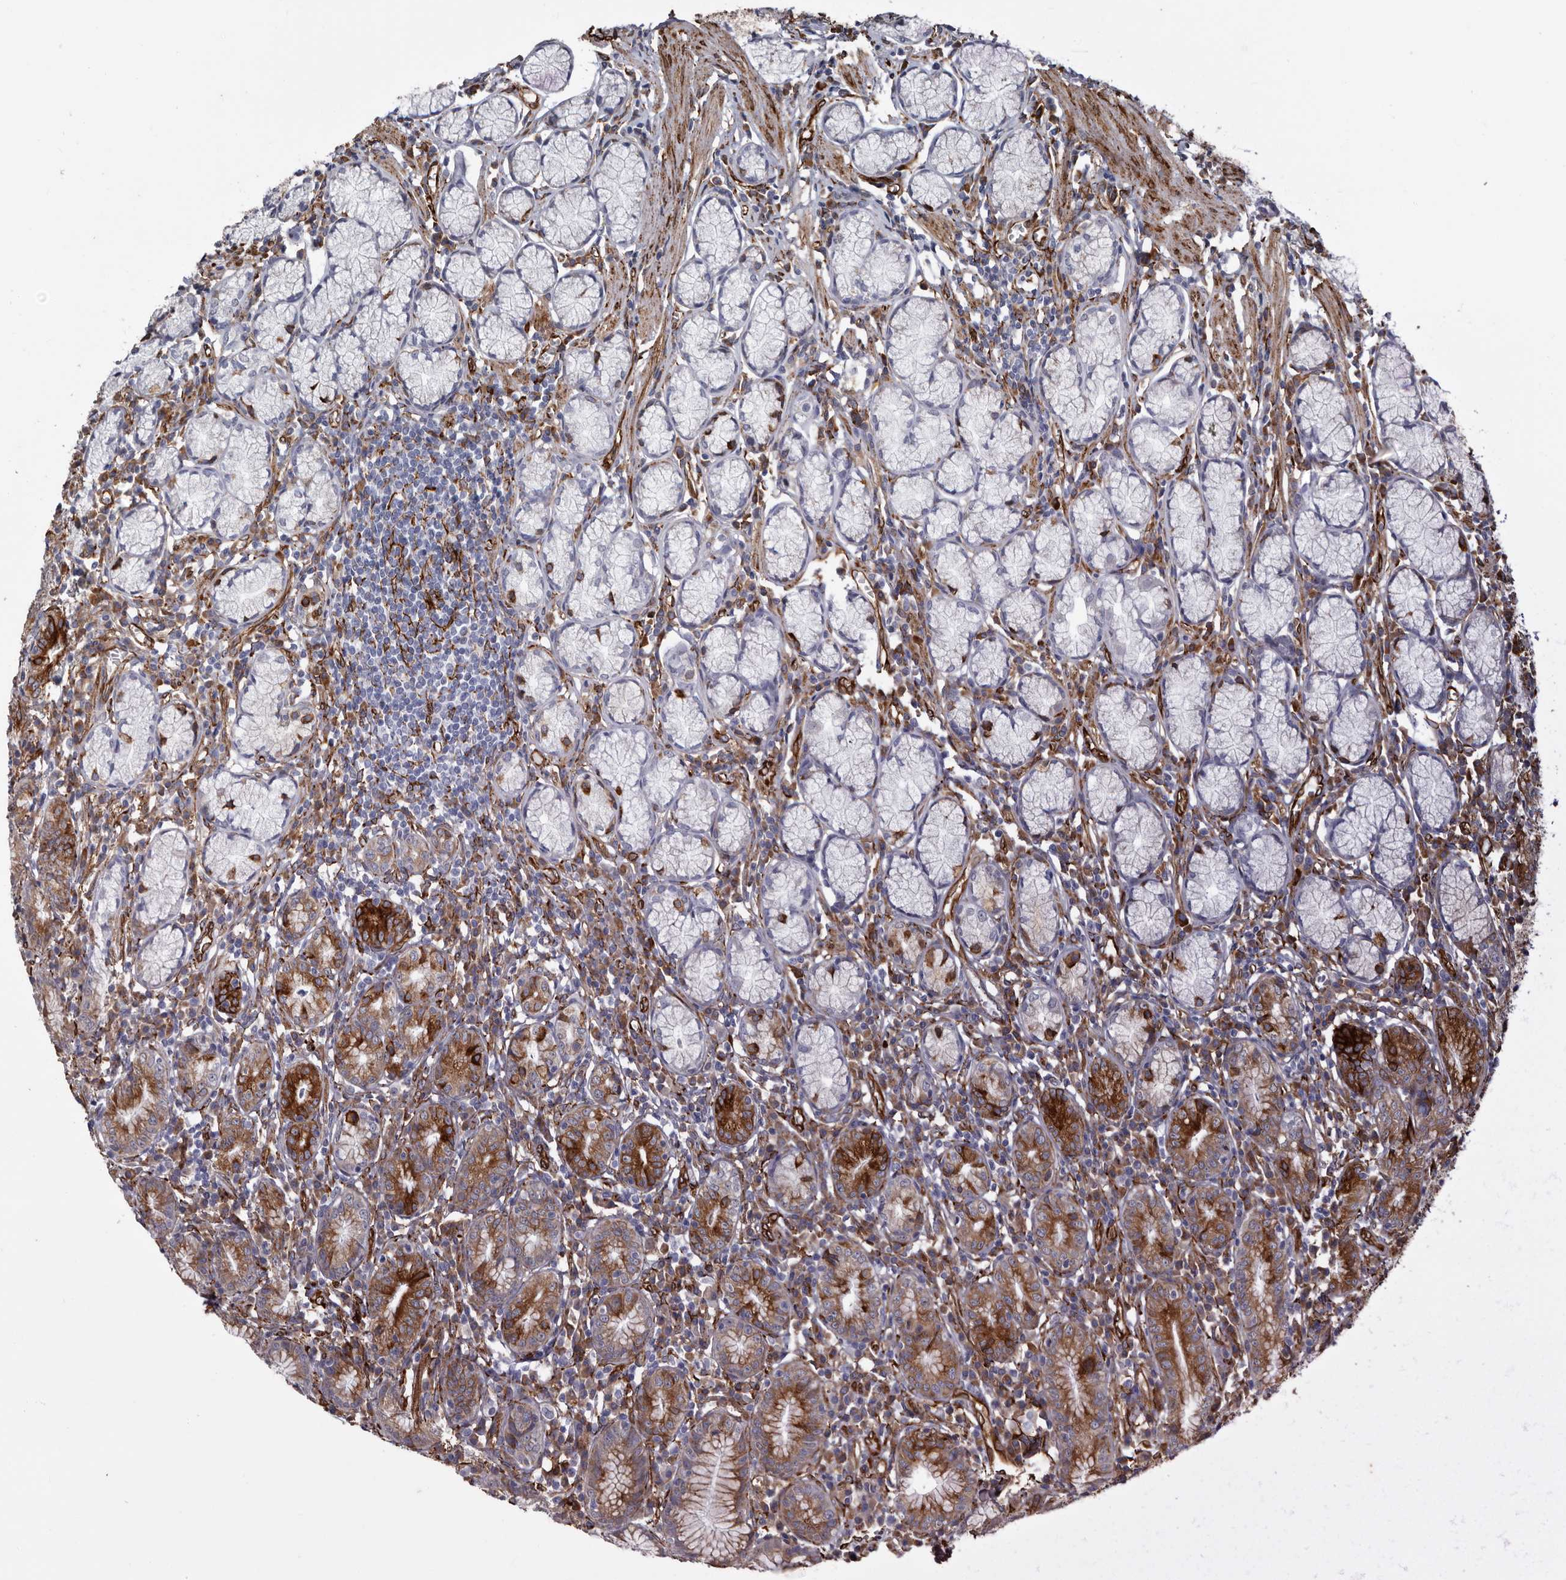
{"staining": {"intensity": "strong", "quantity": "25%-75%", "location": "cytoplasmic/membranous"}, "tissue": "stomach", "cell_type": "Glandular cells", "image_type": "normal", "snomed": [{"axis": "morphology", "description": "Normal tissue, NOS"}, {"axis": "topography", "description": "Stomach"}], "caption": "IHC micrograph of benign stomach: stomach stained using IHC shows high levels of strong protein expression localized specifically in the cytoplasmic/membranous of glandular cells, appearing as a cytoplasmic/membranous brown color.", "gene": "SEMA3E", "patient": {"sex": "male", "age": 55}}